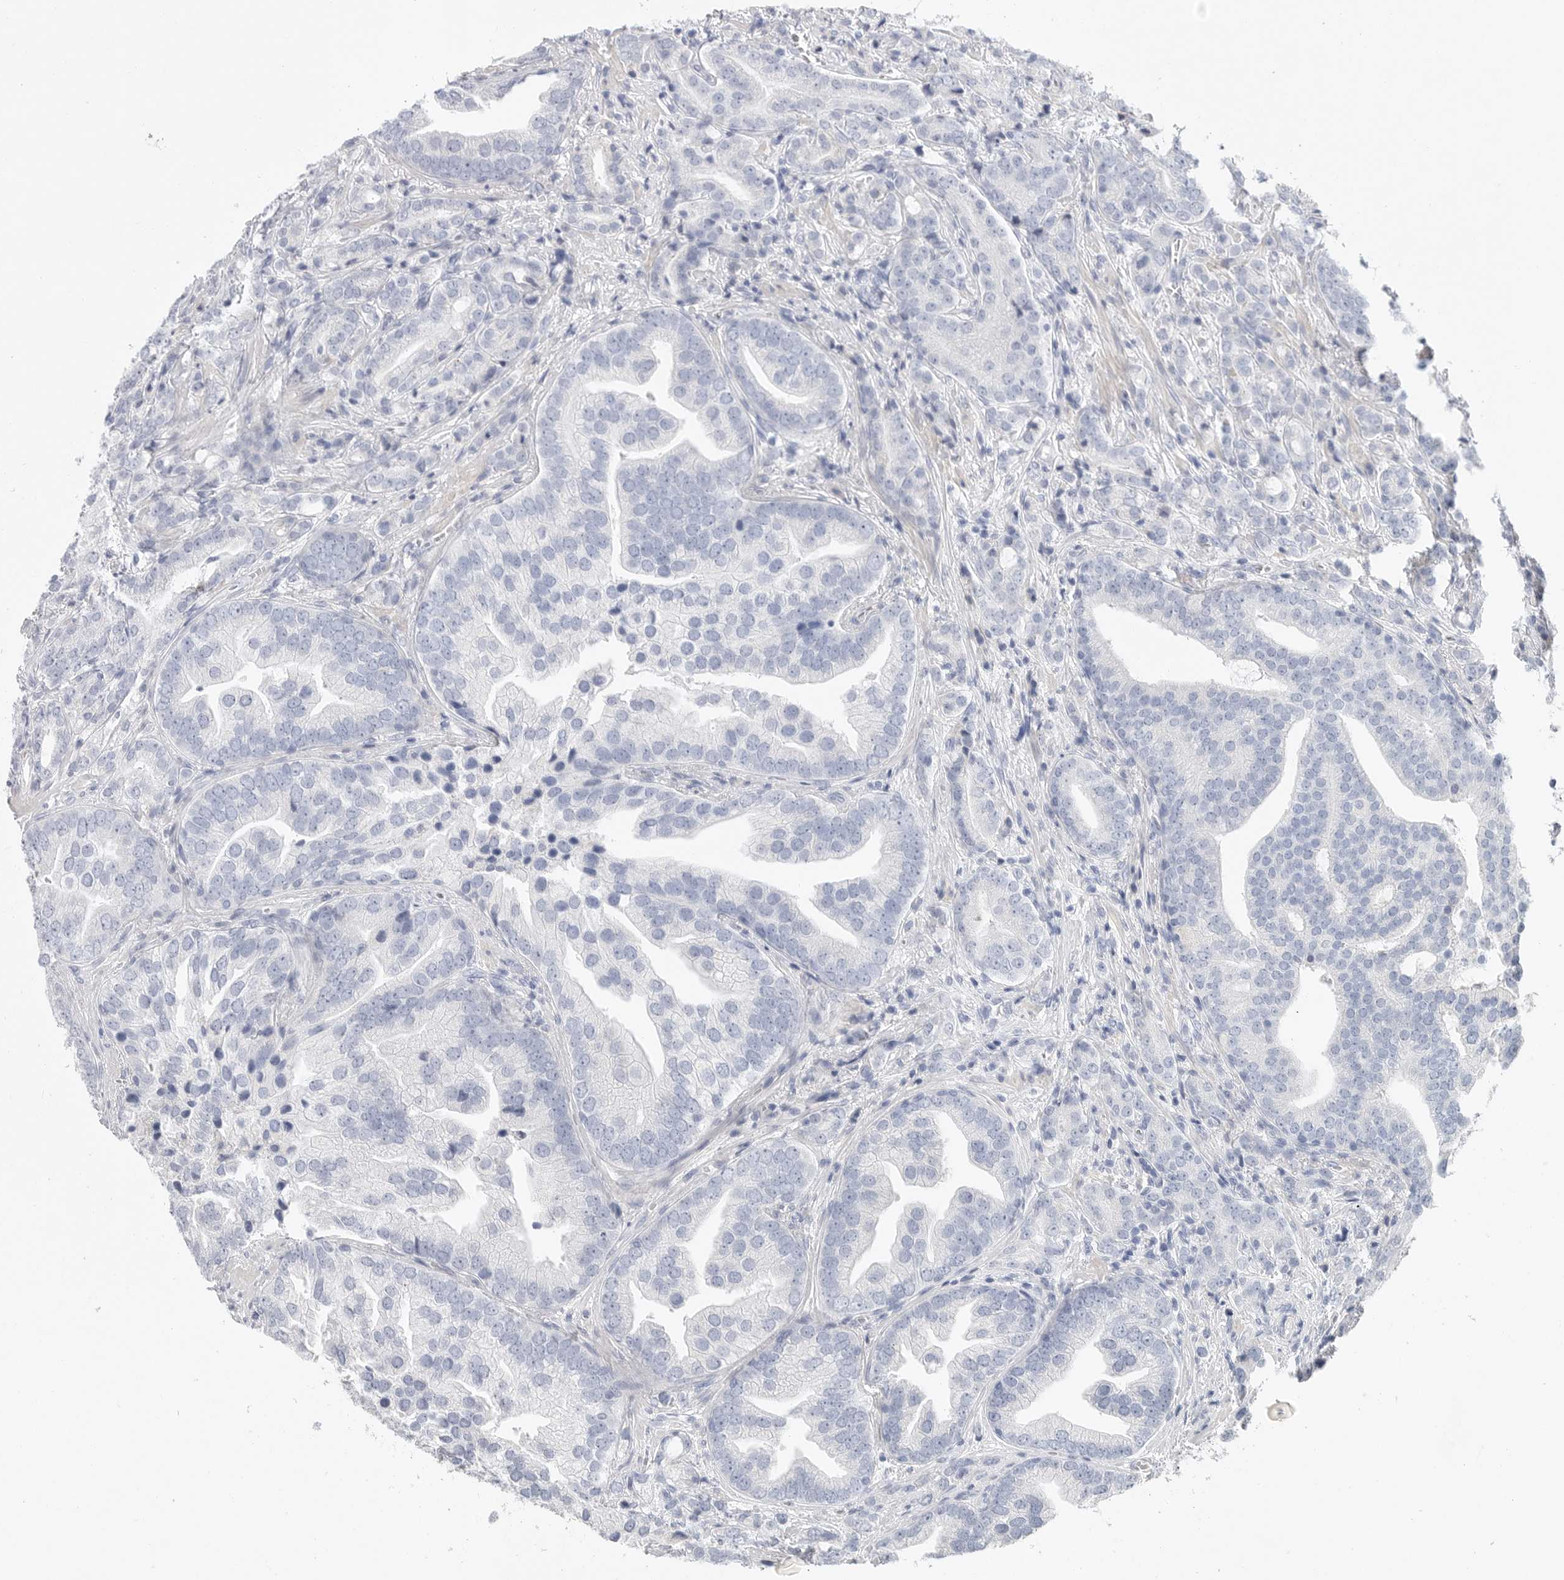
{"staining": {"intensity": "negative", "quantity": "none", "location": "none"}, "tissue": "prostate cancer", "cell_type": "Tumor cells", "image_type": "cancer", "snomed": [{"axis": "morphology", "description": "Adenocarcinoma, High grade"}, {"axis": "topography", "description": "Prostate"}], "caption": "Immunohistochemistry image of human high-grade adenocarcinoma (prostate) stained for a protein (brown), which displays no expression in tumor cells.", "gene": "CAMK2B", "patient": {"sex": "male", "age": 57}}